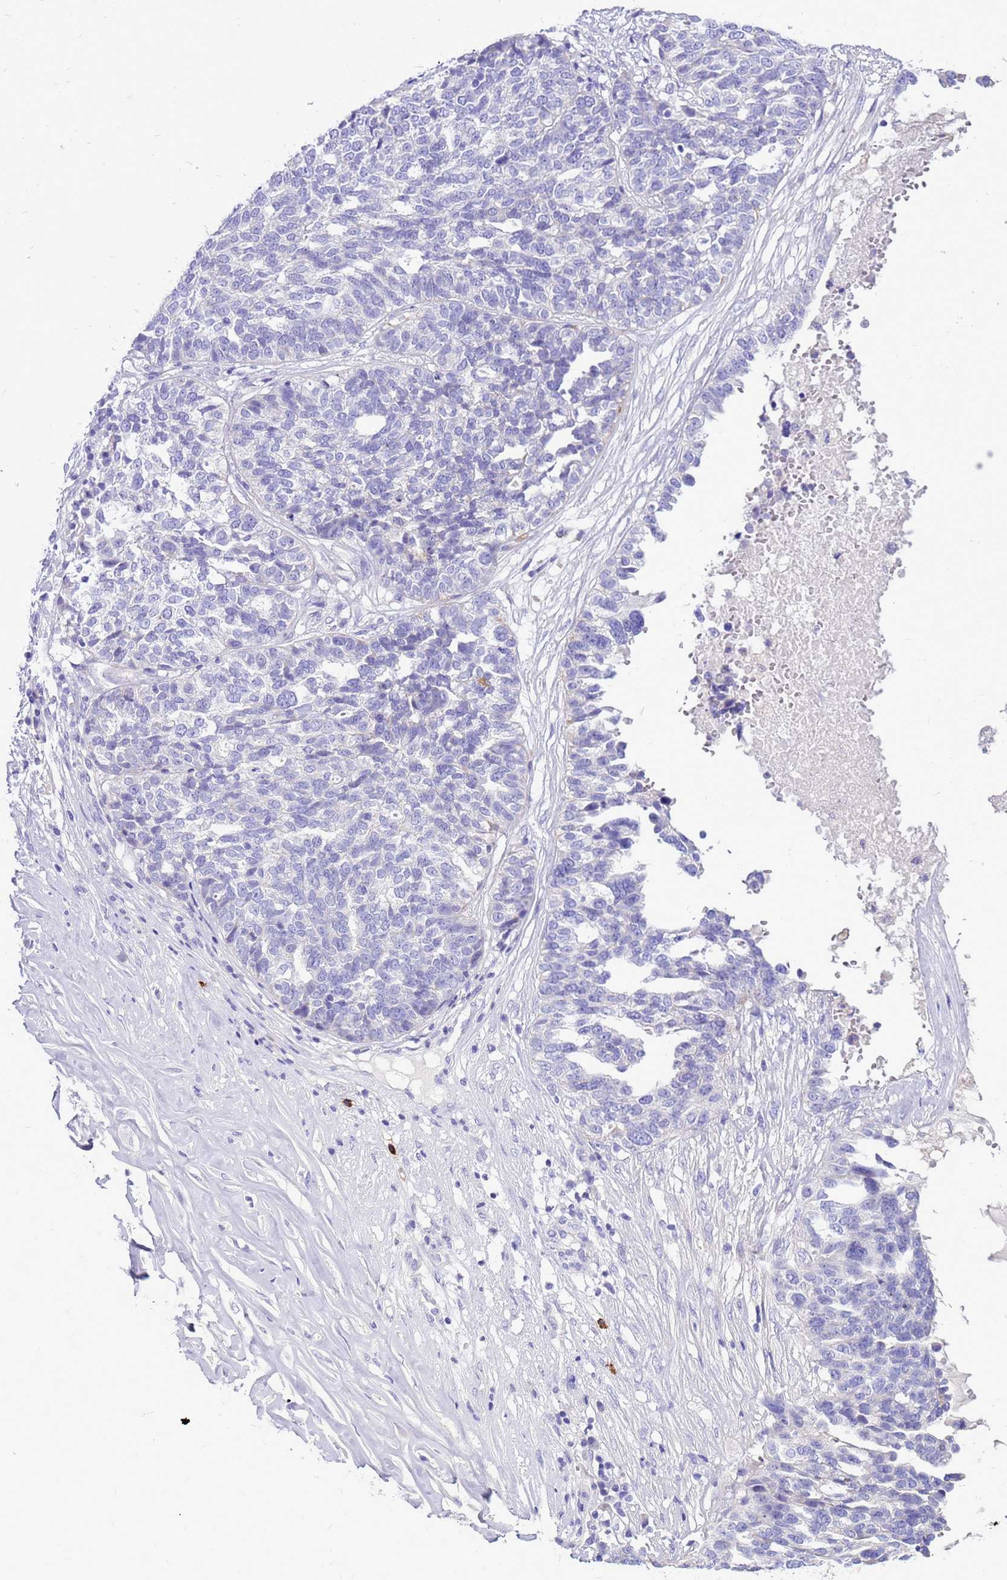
{"staining": {"intensity": "negative", "quantity": "none", "location": "none"}, "tissue": "ovarian cancer", "cell_type": "Tumor cells", "image_type": "cancer", "snomed": [{"axis": "morphology", "description": "Cystadenocarcinoma, serous, NOS"}, {"axis": "topography", "description": "Ovary"}], "caption": "The histopathology image shows no staining of tumor cells in ovarian cancer. (DAB IHC visualized using brightfield microscopy, high magnification).", "gene": "PDE10A", "patient": {"sex": "female", "age": 59}}